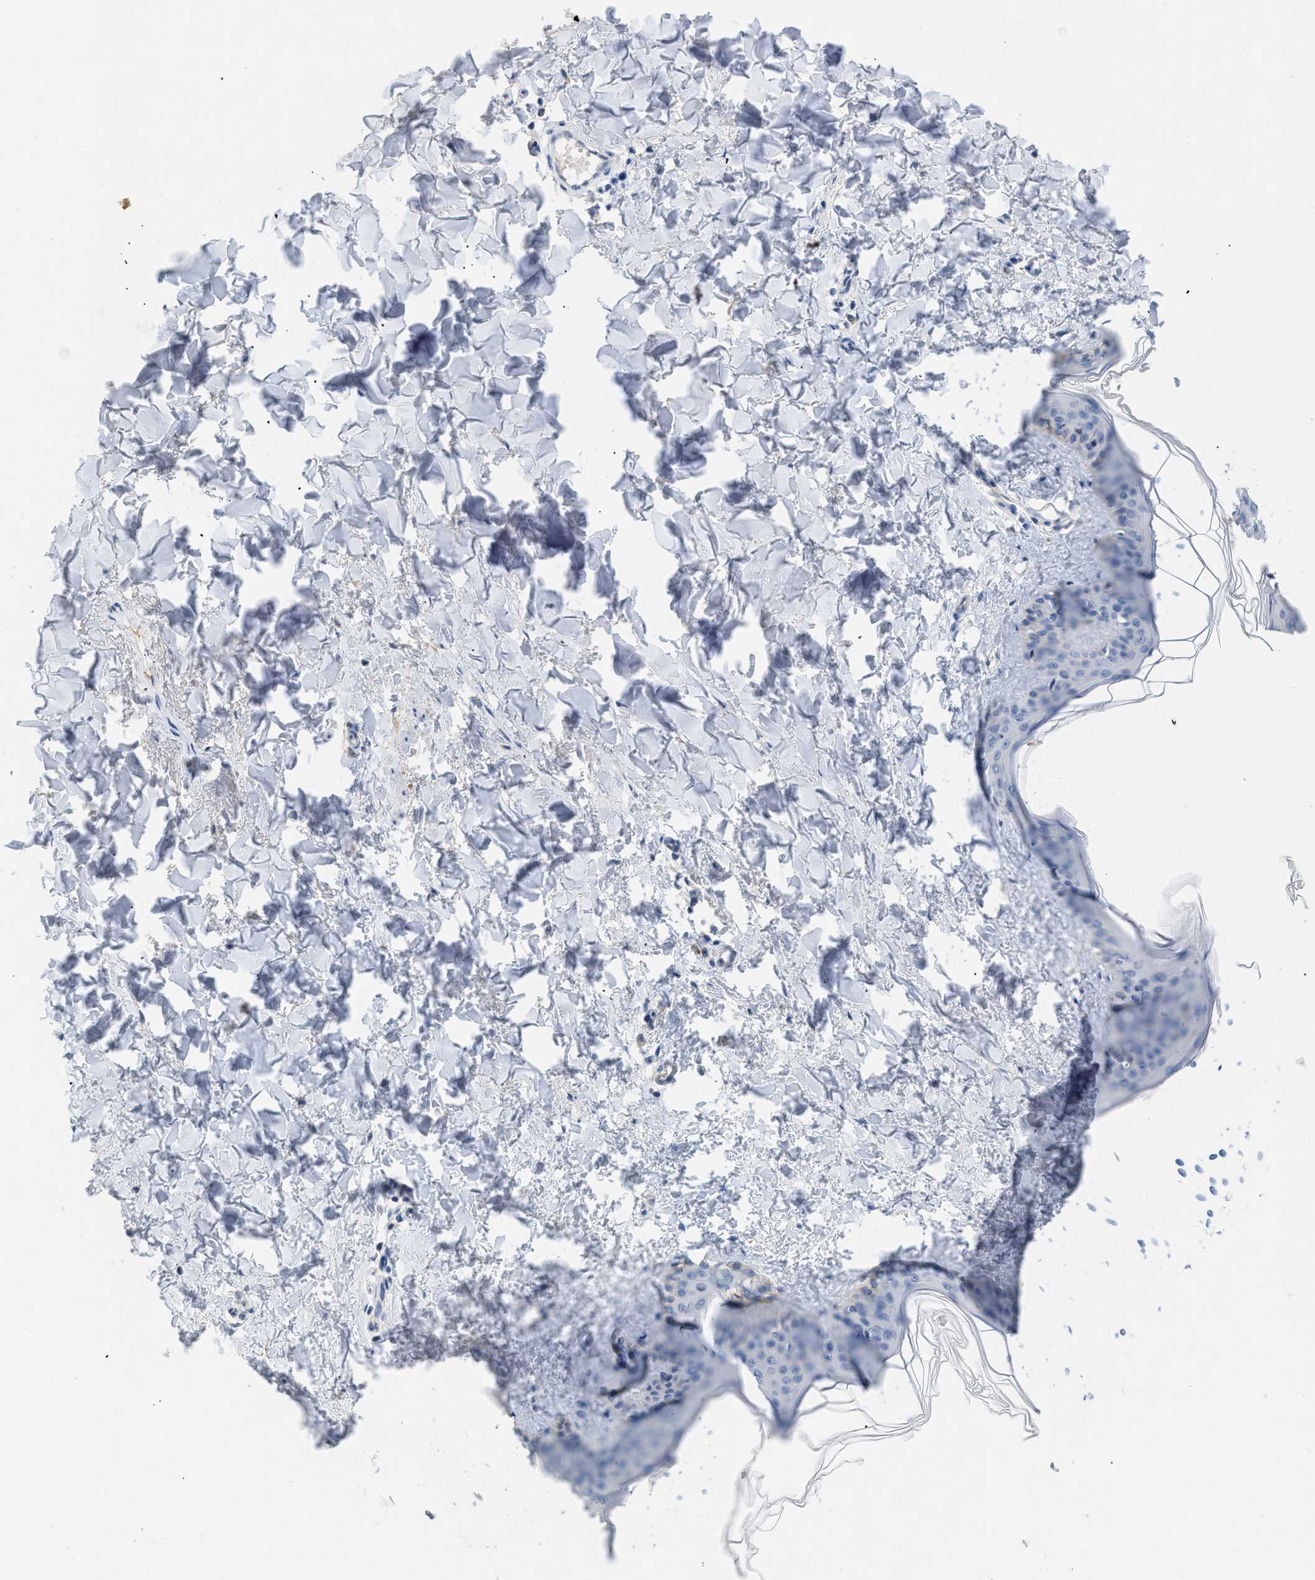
{"staining": {"intensity": "negative", "quantity": "none", "location": "none"}, "tissue": "skin", "cell_type": "Fibroblasts", "image_type": "normal", "snomed": [{"axis": "morphology", "description": "Normal tissue, NOS"}, {"axis": "topography", "description": "Skin"}], "caption": "Immunohistochemistry histopathology image of unremarkable skin: skin stained with DAB (3,3'-diaminobenzidine) reveals no significant protein expression in fibroblasts. (Brightfield microscopy of DAB immunohistochemistry (IHC) at high magnification).", "gene": "BOLL", "patient": {"sex": "female", "age": 17}}